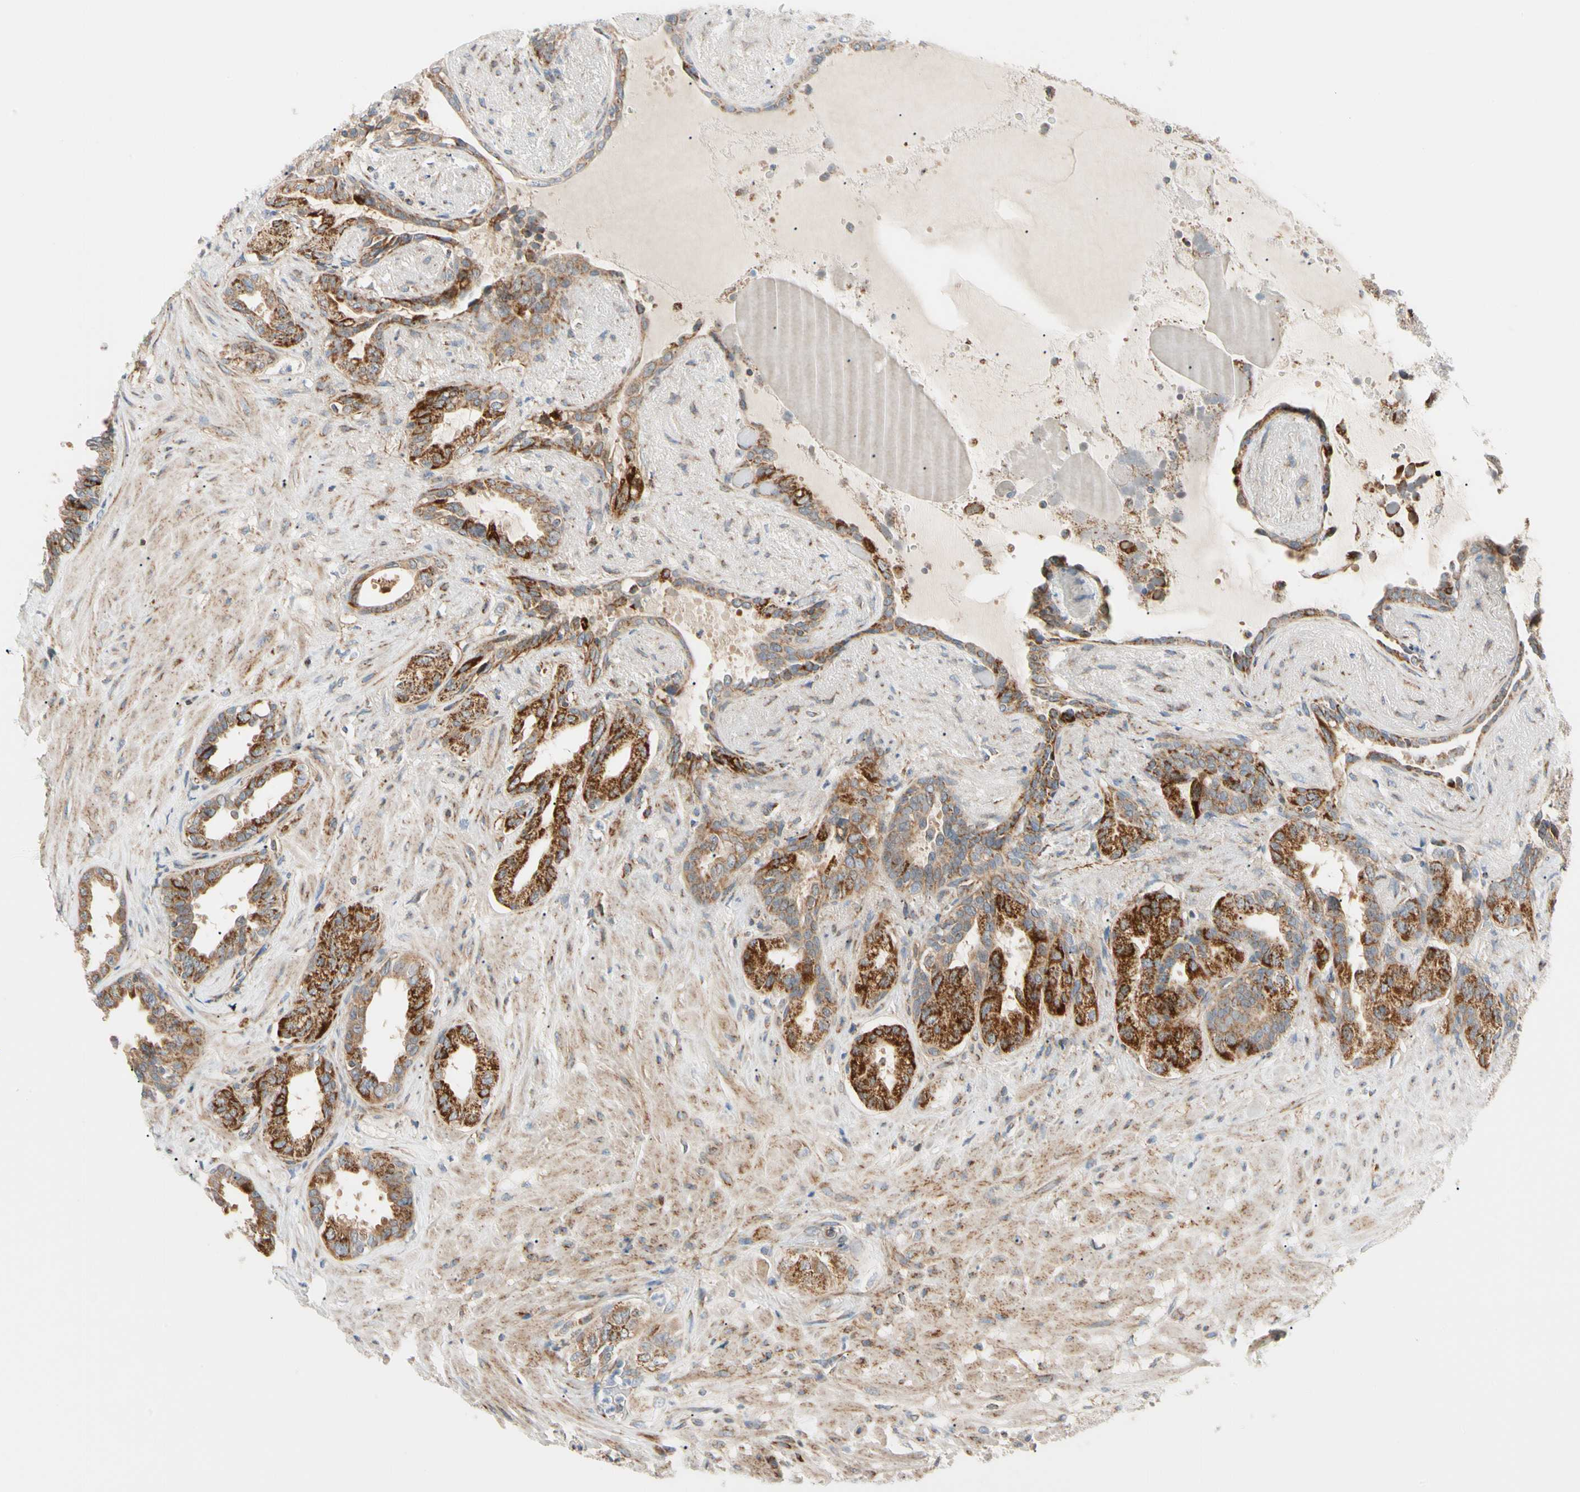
{"staining": {"intensity": "strong", "quantity": ">75%", "location": "cytoplasmic/membranous"}, "tissue": "seminal vesicle", "cell_type": "Glandular cells", "image_type": "normal", "snomed": [{"axis": "morphology", "description": "Normal tissue, NOS"}, {"axis": "topography", "description": "Seminal veicle"}], "caption": "Strong cytoplasmic/membranous positivity is present in about >75% of glandular cells in benign seminal vesicle. (DAB IHC, brown staining for protein, blue staining for nuclei).", "gene": "TBC1D10A", "patient": {"sex": "male", "age": 61}}